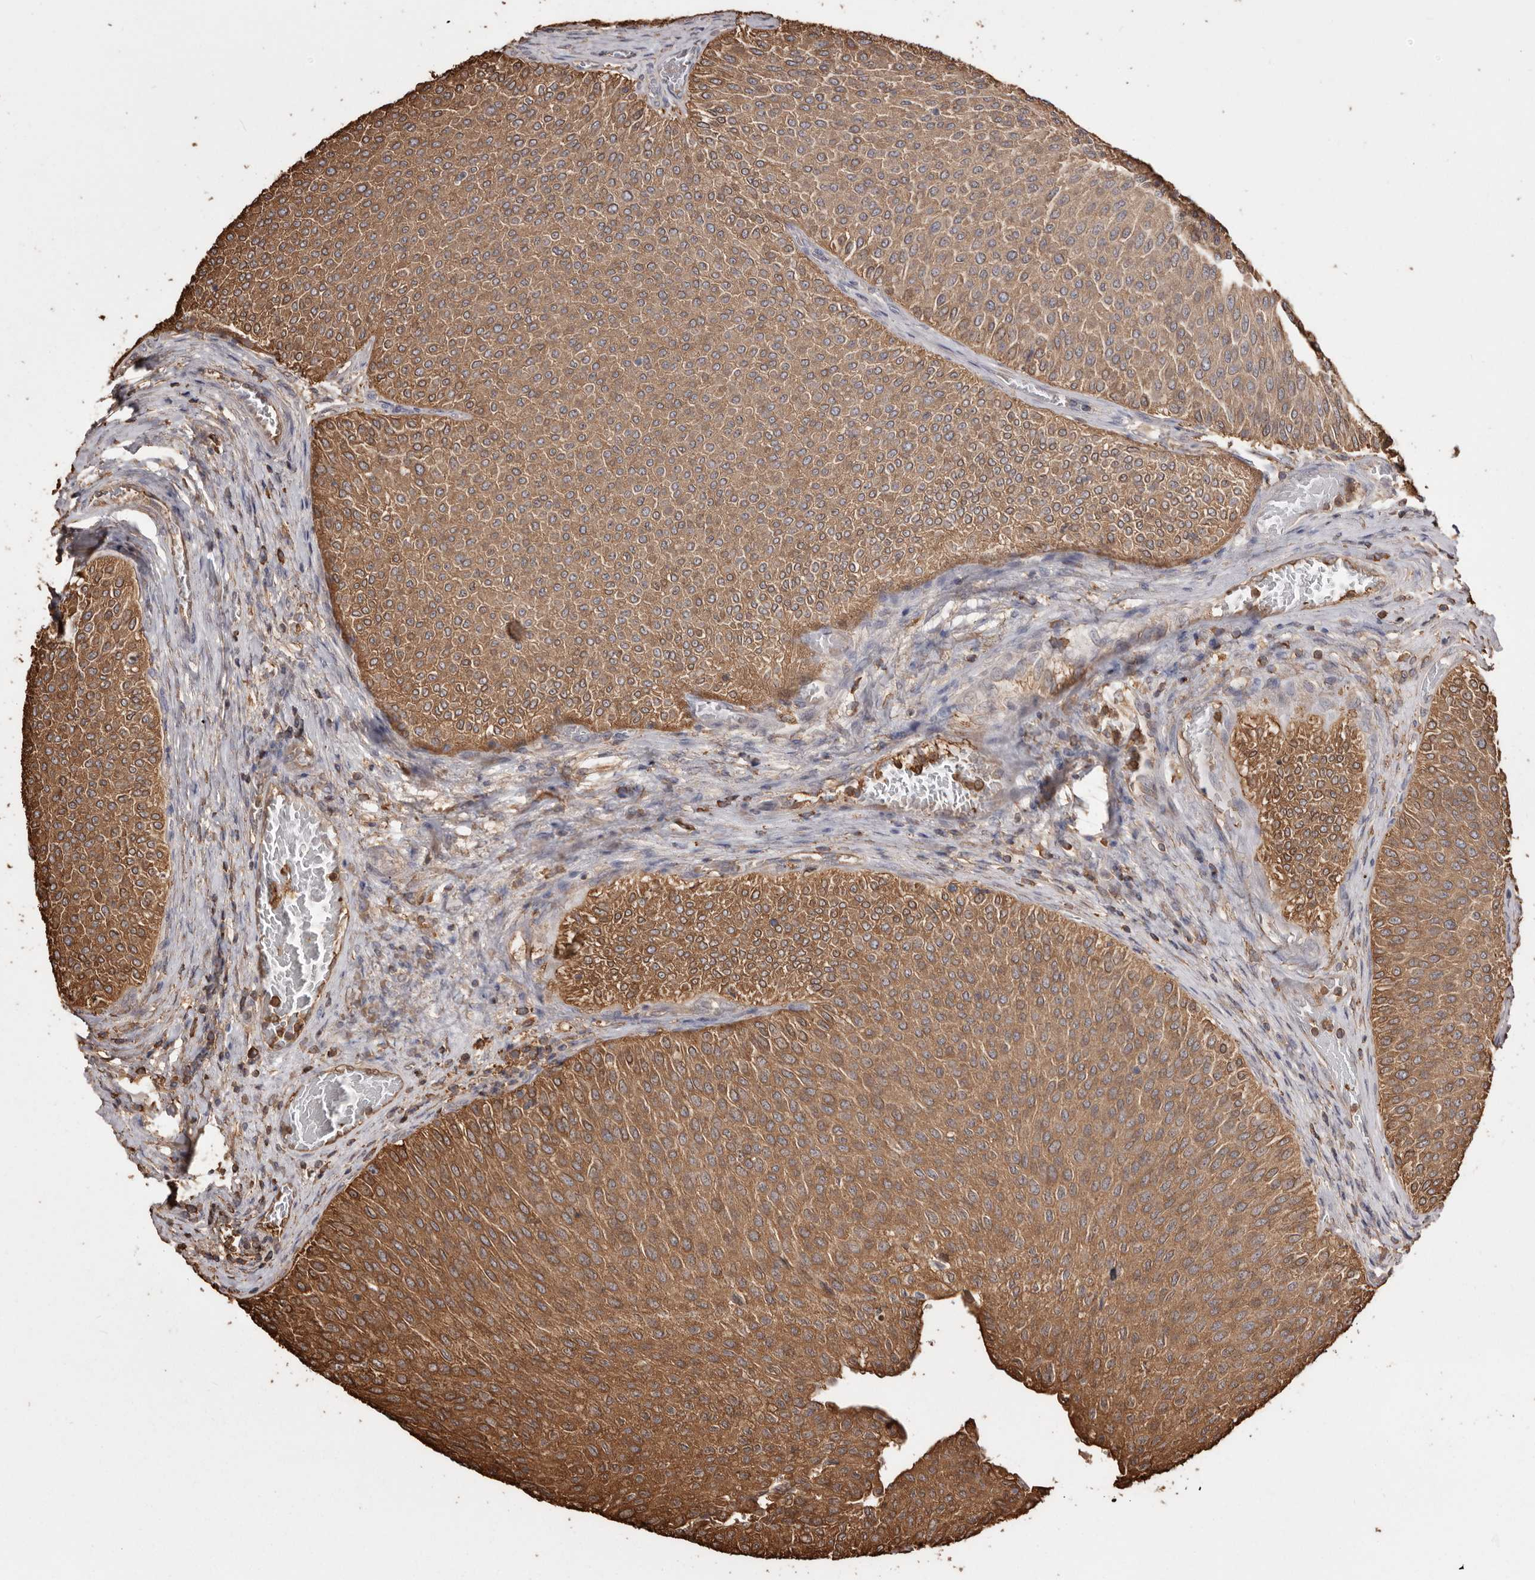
{"staining": {"intensity": "moderate", "quantity": ">75%", "location": "cytoplasmic/membranous"}, "tissue": "urothelial cancer", "cell_type": "Tumor cells", "image_type": "cancer", "snomed": [{"axis": "morphology", "description": "Urothelial carcinoma, Low grade"}, {"axis": "topography", "description": "Urinary bladder"}], "caption": "Immunohistochemistry (IHC) of human urothelial cancer reveals medium levels of moderate cytoplasmic/membranous staining in about >75% of tumor cells. (DAB IHC with brightfield microscopy, high magnification).", "gene": "PKM", "patient": {"sex": "male", "age": 78}}